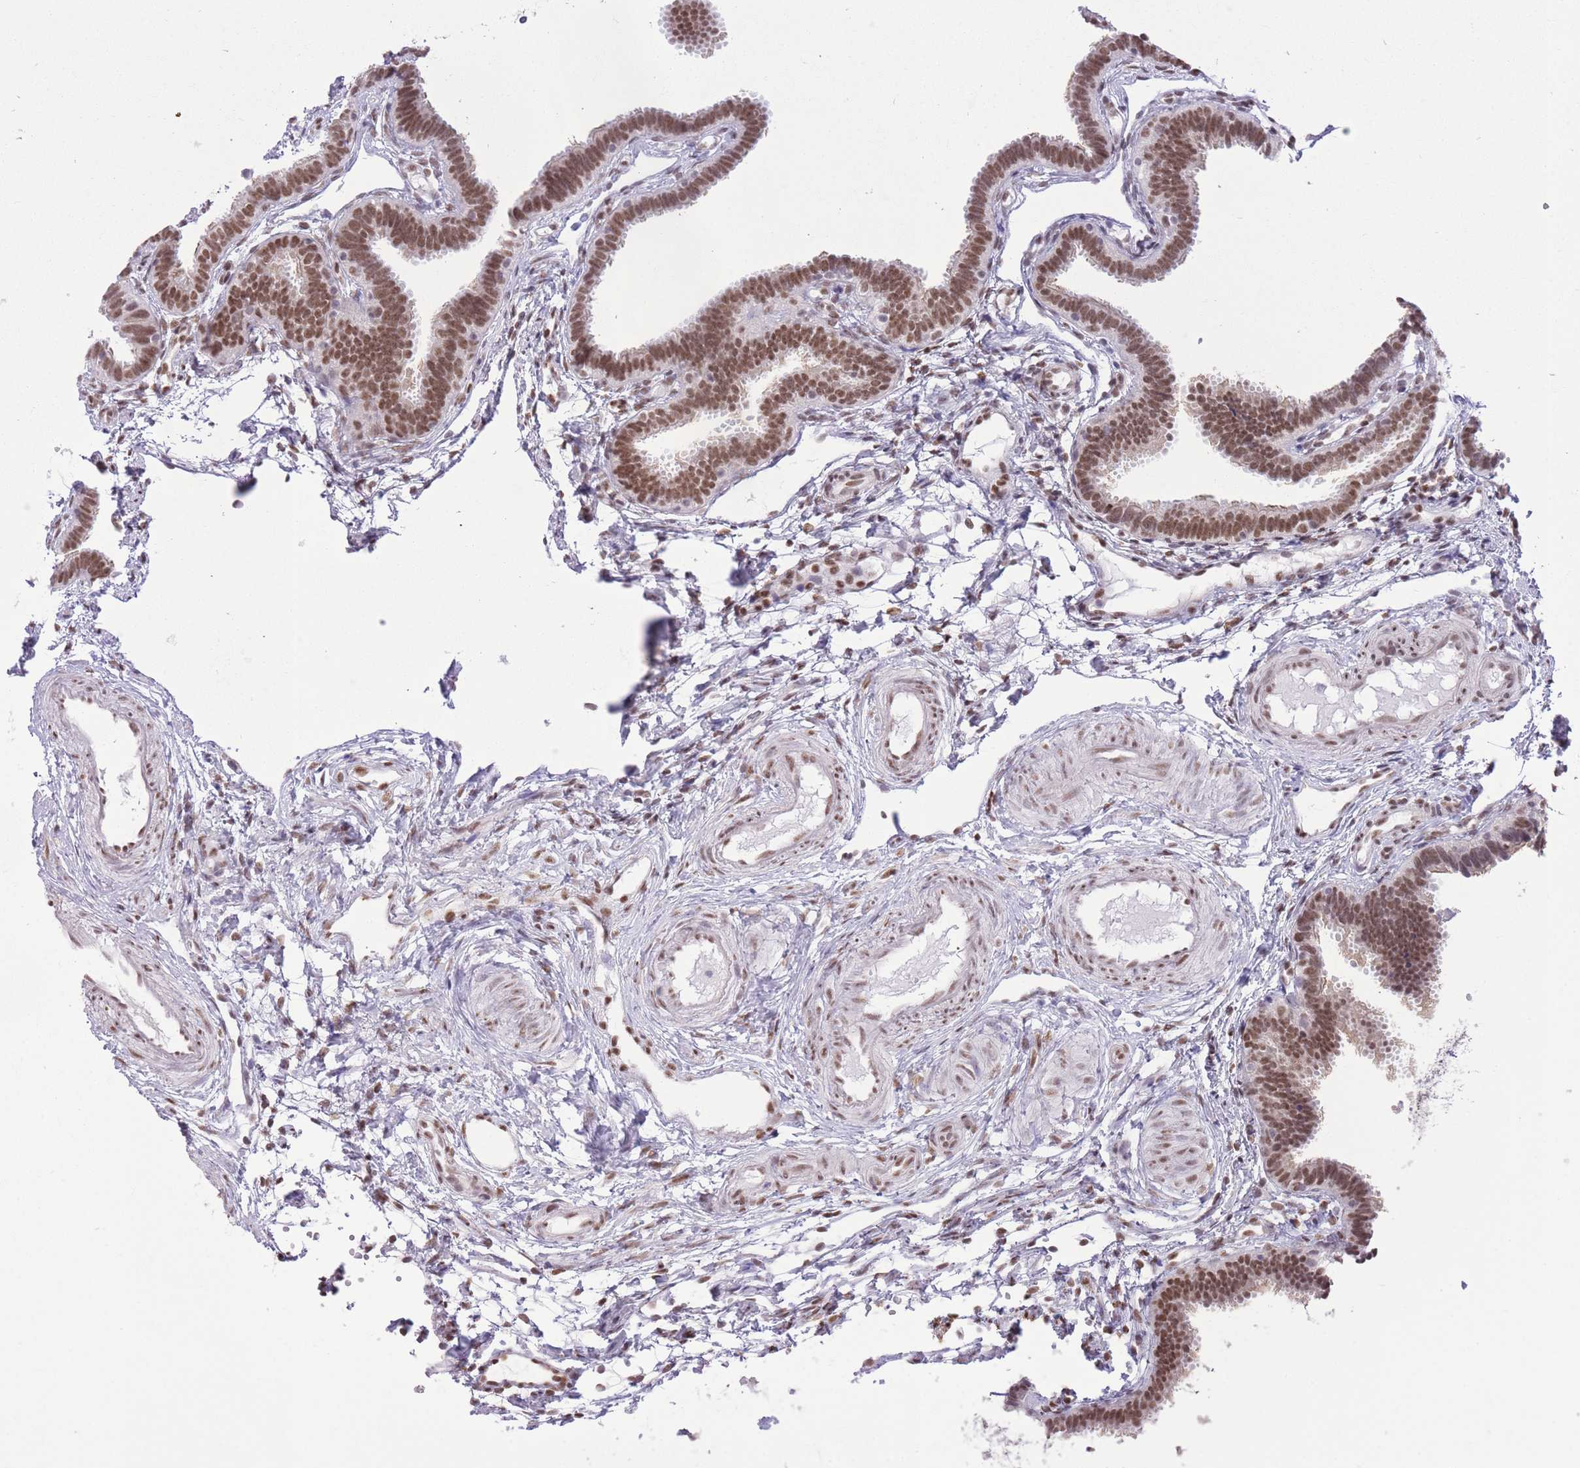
{"staining": {"intensity": "moderate", "quantity": ">75%", "location": "nuclear"}, "tissue": "fallopian tube", "cell_type": "Glandular cells", "image_type": "normal", "snomed": [{"axis": "morphology", "description": "Normal tissue, NOS"}, {"axis": "topography", "description": "Fallopian tube"}], "caption": "DAB immunohistochemical staining of unremarkable fallopian tube exhibits moderate nuclear protein positivity in about >75% of glandular cells. (DAB (3,3'-diaminobenzidine) IHC with brightfield microscopy, high magnification).", "gene": "ZBED5", "patient": {"sex": "female", "age": 37}}